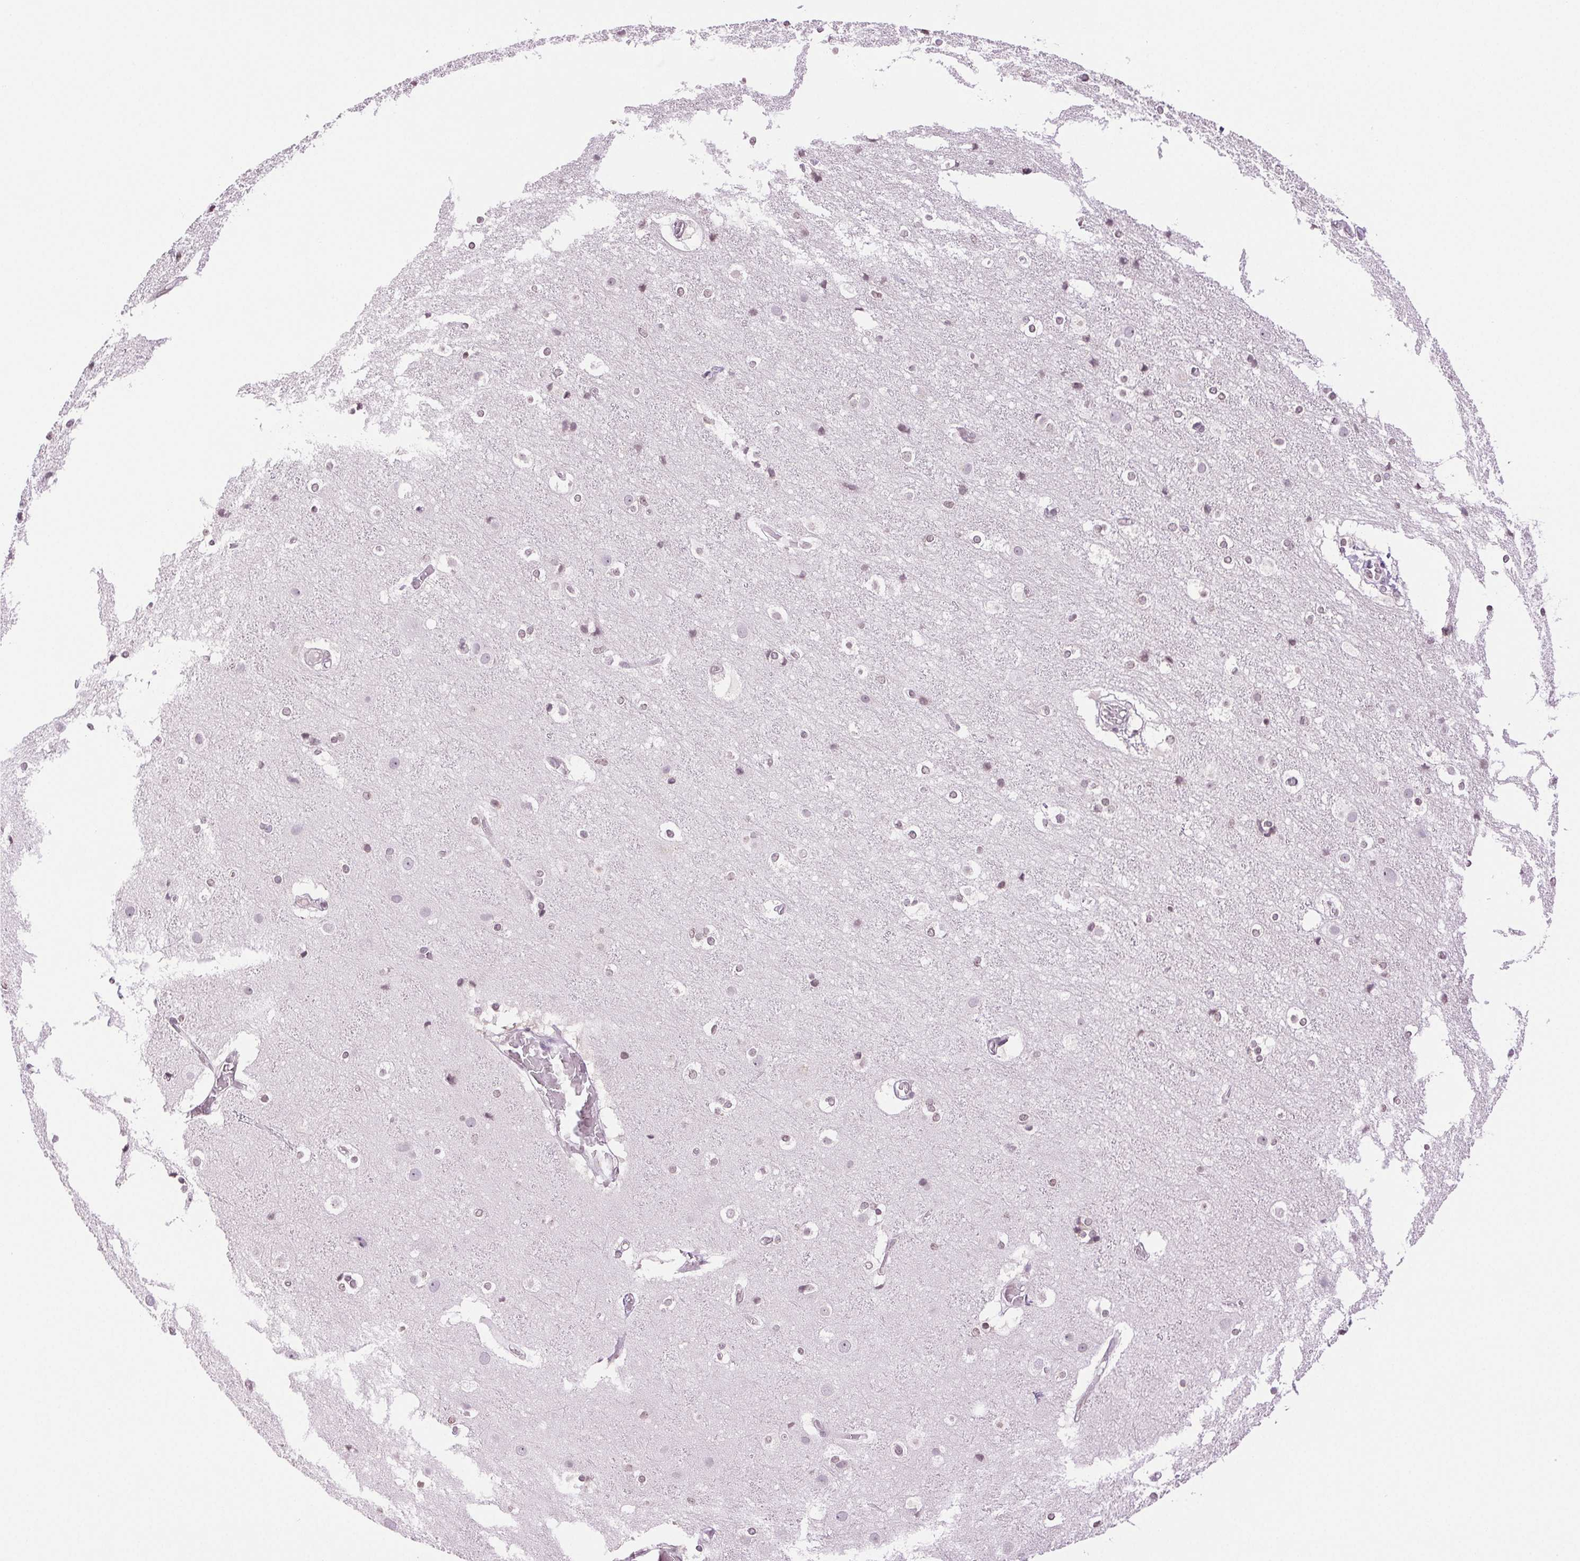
{"staining": {"intensity": "negative", "quantity": "none", "location": "none"}, "tissue": "cerebral cortex", "cell_type": "Endothelial cells", "image_type": "normal", "snomed": [{"axis": "morphology", "description": "Normal tissue, NOS"}, {"axis": "topography", "description": "Cerebral cortex"}], "caption": "Endothelial cells are negative for brown protein staining in normal cerebral cortex. Nuclei are stained in blue.", "gene": "TNNT3", "patient": {"sex": "female", "age": 52}}